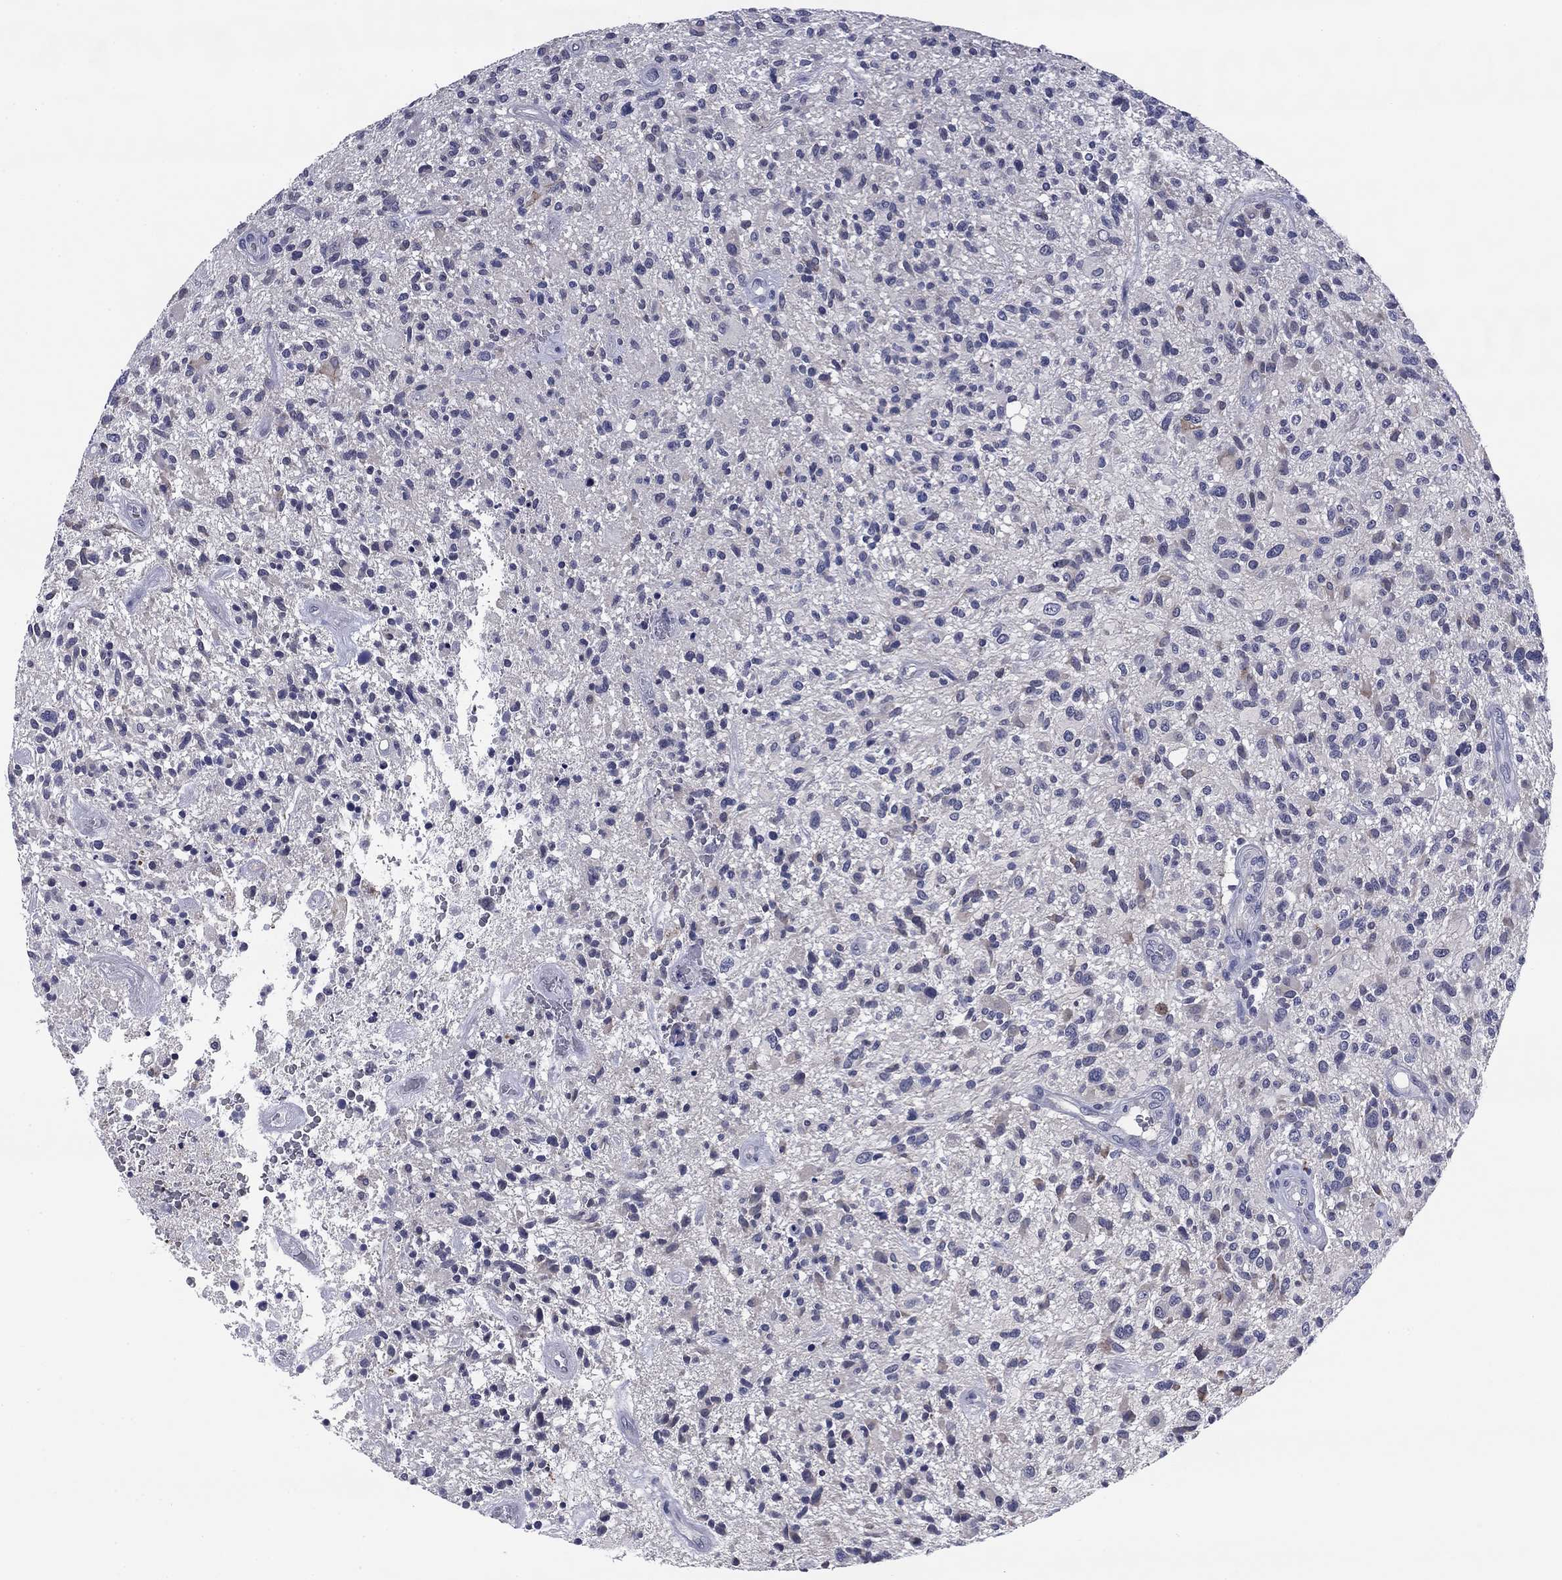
{"staining": {"intensity": "negative", "quantity": "none", "location": "none"}, "tissue": "glioma", "cell_type": "Tumor cells", "image_type": "cancer", "snomed": [{"axis": "morphology", "description": "Glioma, malignant, High grade"}, {"axis": "topography", "description": "Brain"}], "caption": "Immunohistochemistry micrograph of human glioma stained for a protein (brown), which demonstrates no positivity in tumor cells. (Brightfield microscopy of DAB (3,3'-diaminobenzidine) IHC at high magnification).", "gene": "REXO5", "patient": {"sex": "male", "age": 47}}